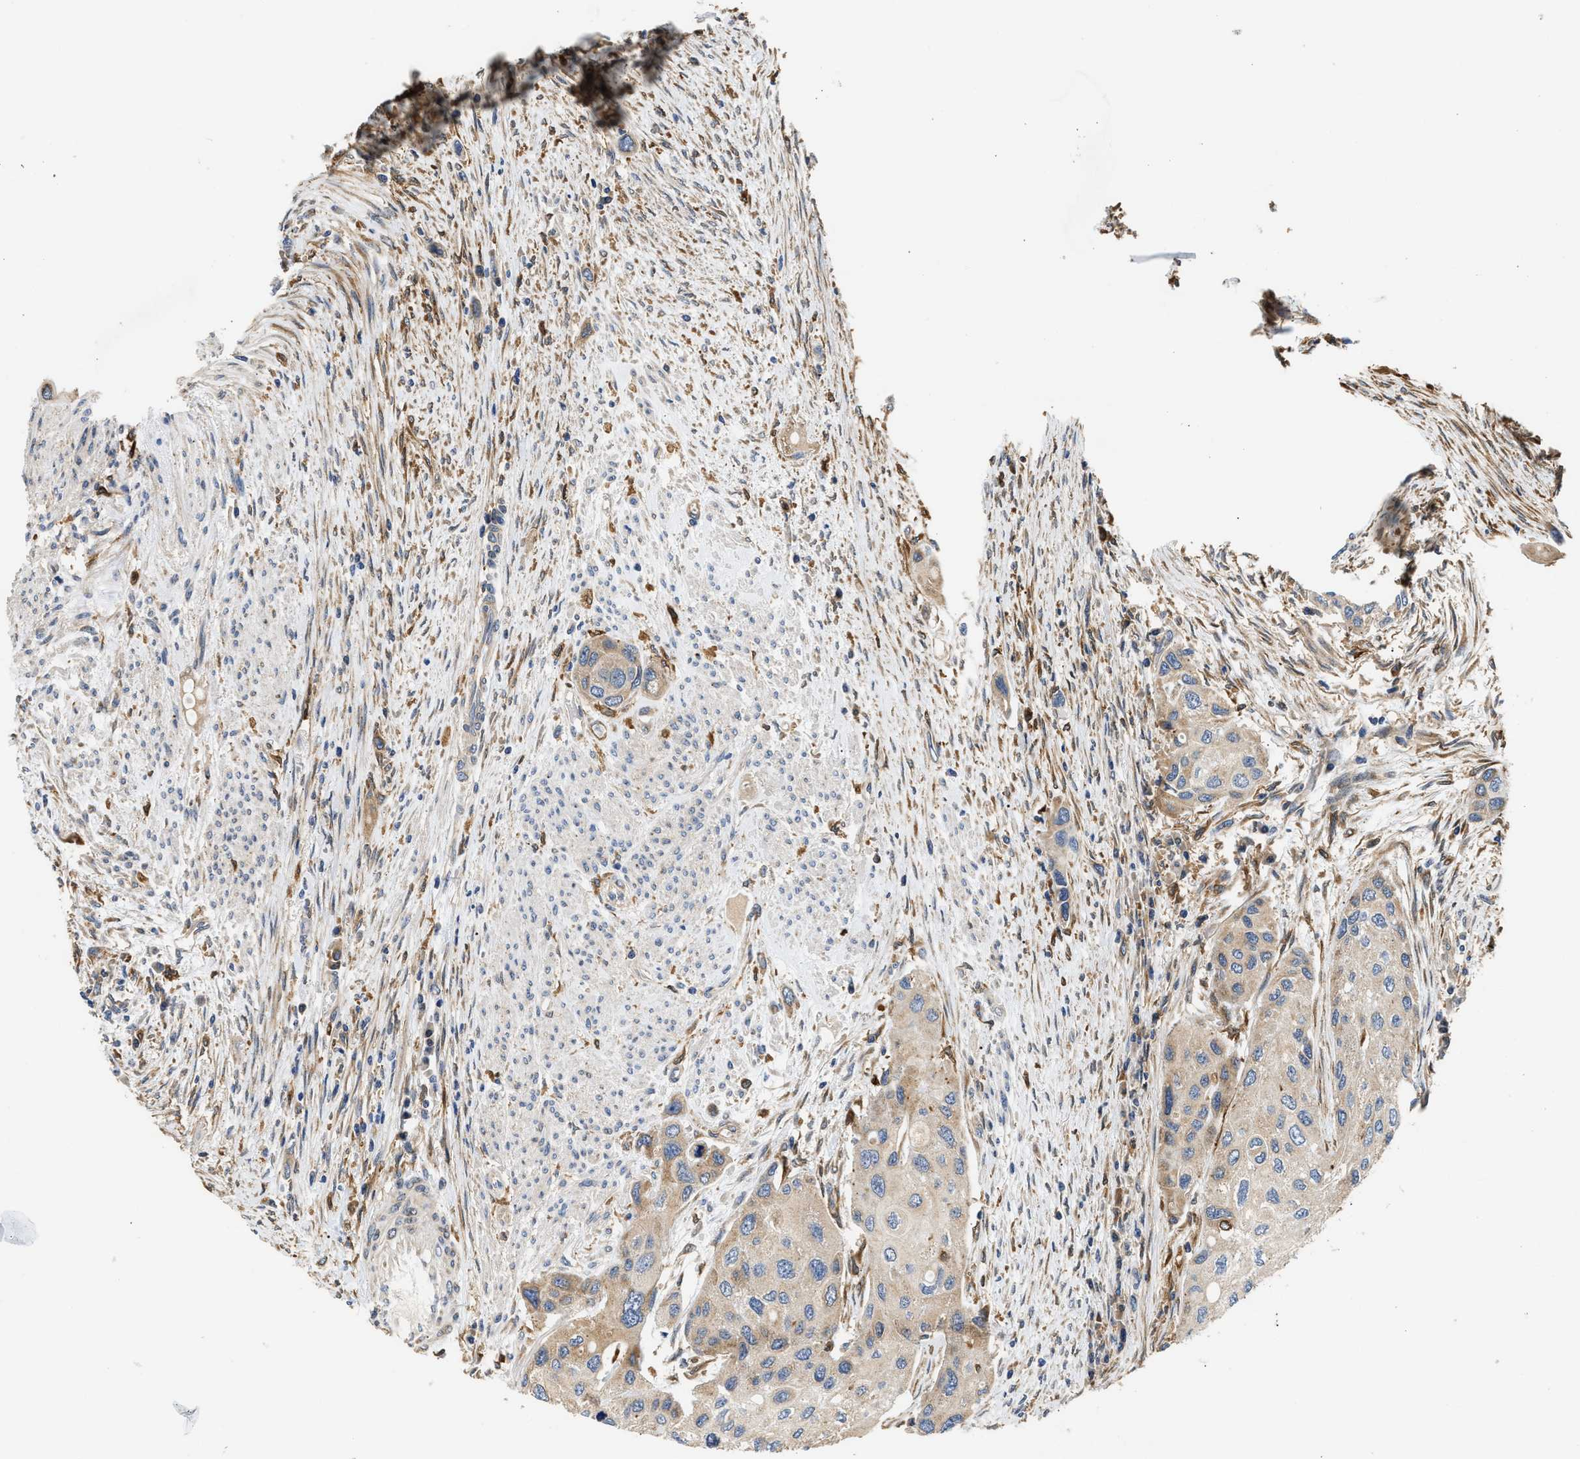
{"staining": {"intensity": "weak", "quantity": ">75%", "location": "cytoplasmic/membranous"}, "tissue": "urothelial cancer", "cell_type": "Tumor cells", "image_type": "cancer", "snomed": [{"axis": "morphology", "description": "Urothelial carcinoma, High grade"}, {"axis": "topography", "description": "Urinary bladder"}], "caption": "Tumor cells show low levels of weak cytoplasmic/membranous positivity in approximately >75% of cells in urothelial cancer.", "gene": "RAB31", "patient": {"sex": "female", "age": 56}}